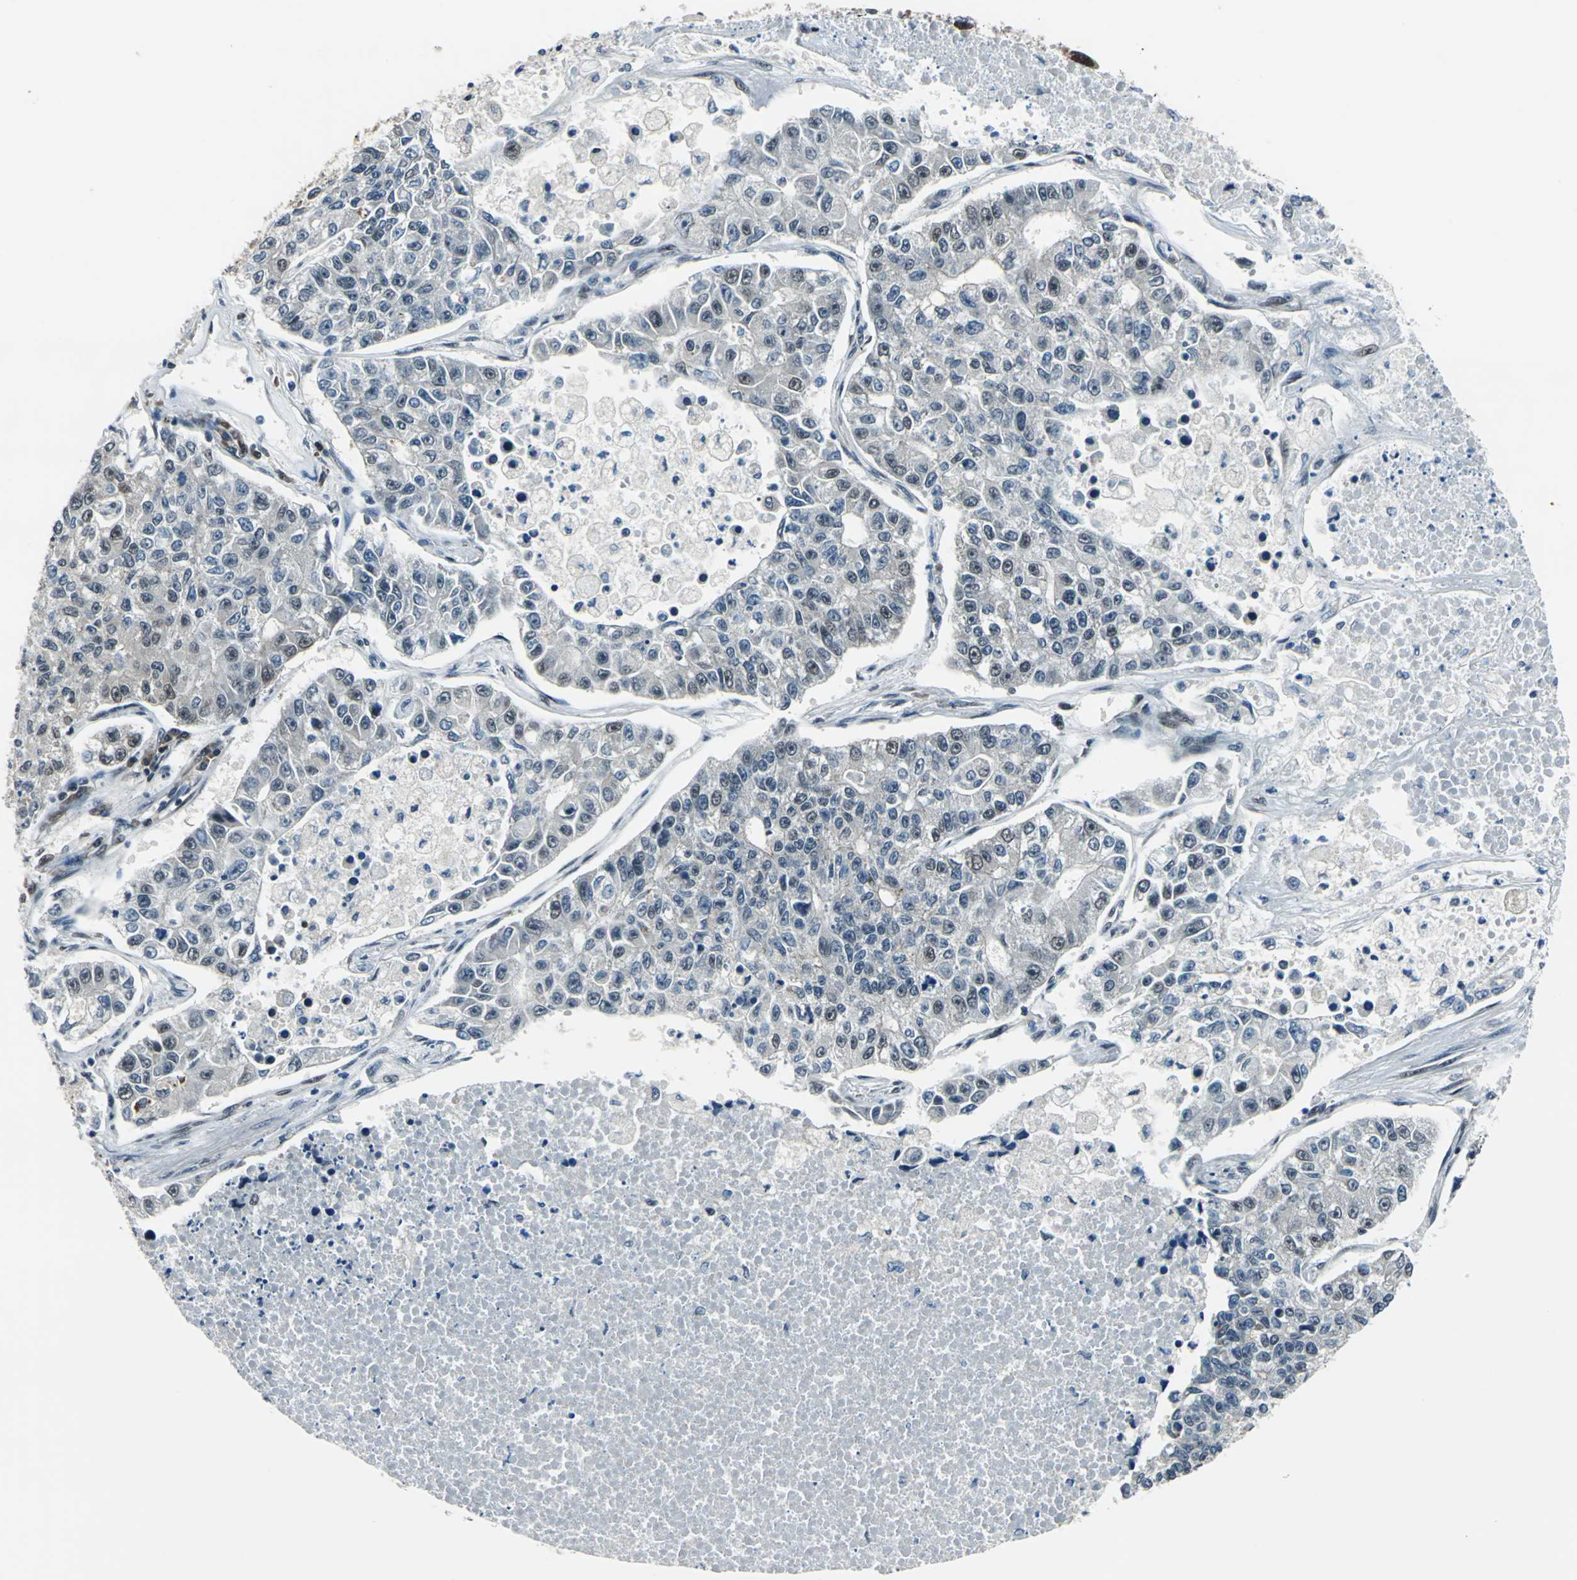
{"staining": {"intensity": "weak", "quantity": "<25%", "location": "cytoplasmic/membranous"}, "tissue": "lung cancer", "cell_type": "Tumor cells", "image_type": "cancer", "snomed": [{"axis": "morphology", "description": "Adenocarcinoma, NOS"}, {"axis": "topography", "description": "Lung"}], "caption": "Human lung adenocarcinoma stained for a protein using immunohistochemistry reveals no positivity in tumor cells.", "gene": "POLR3K", "patient": {"sex": "male", "age": 49}}